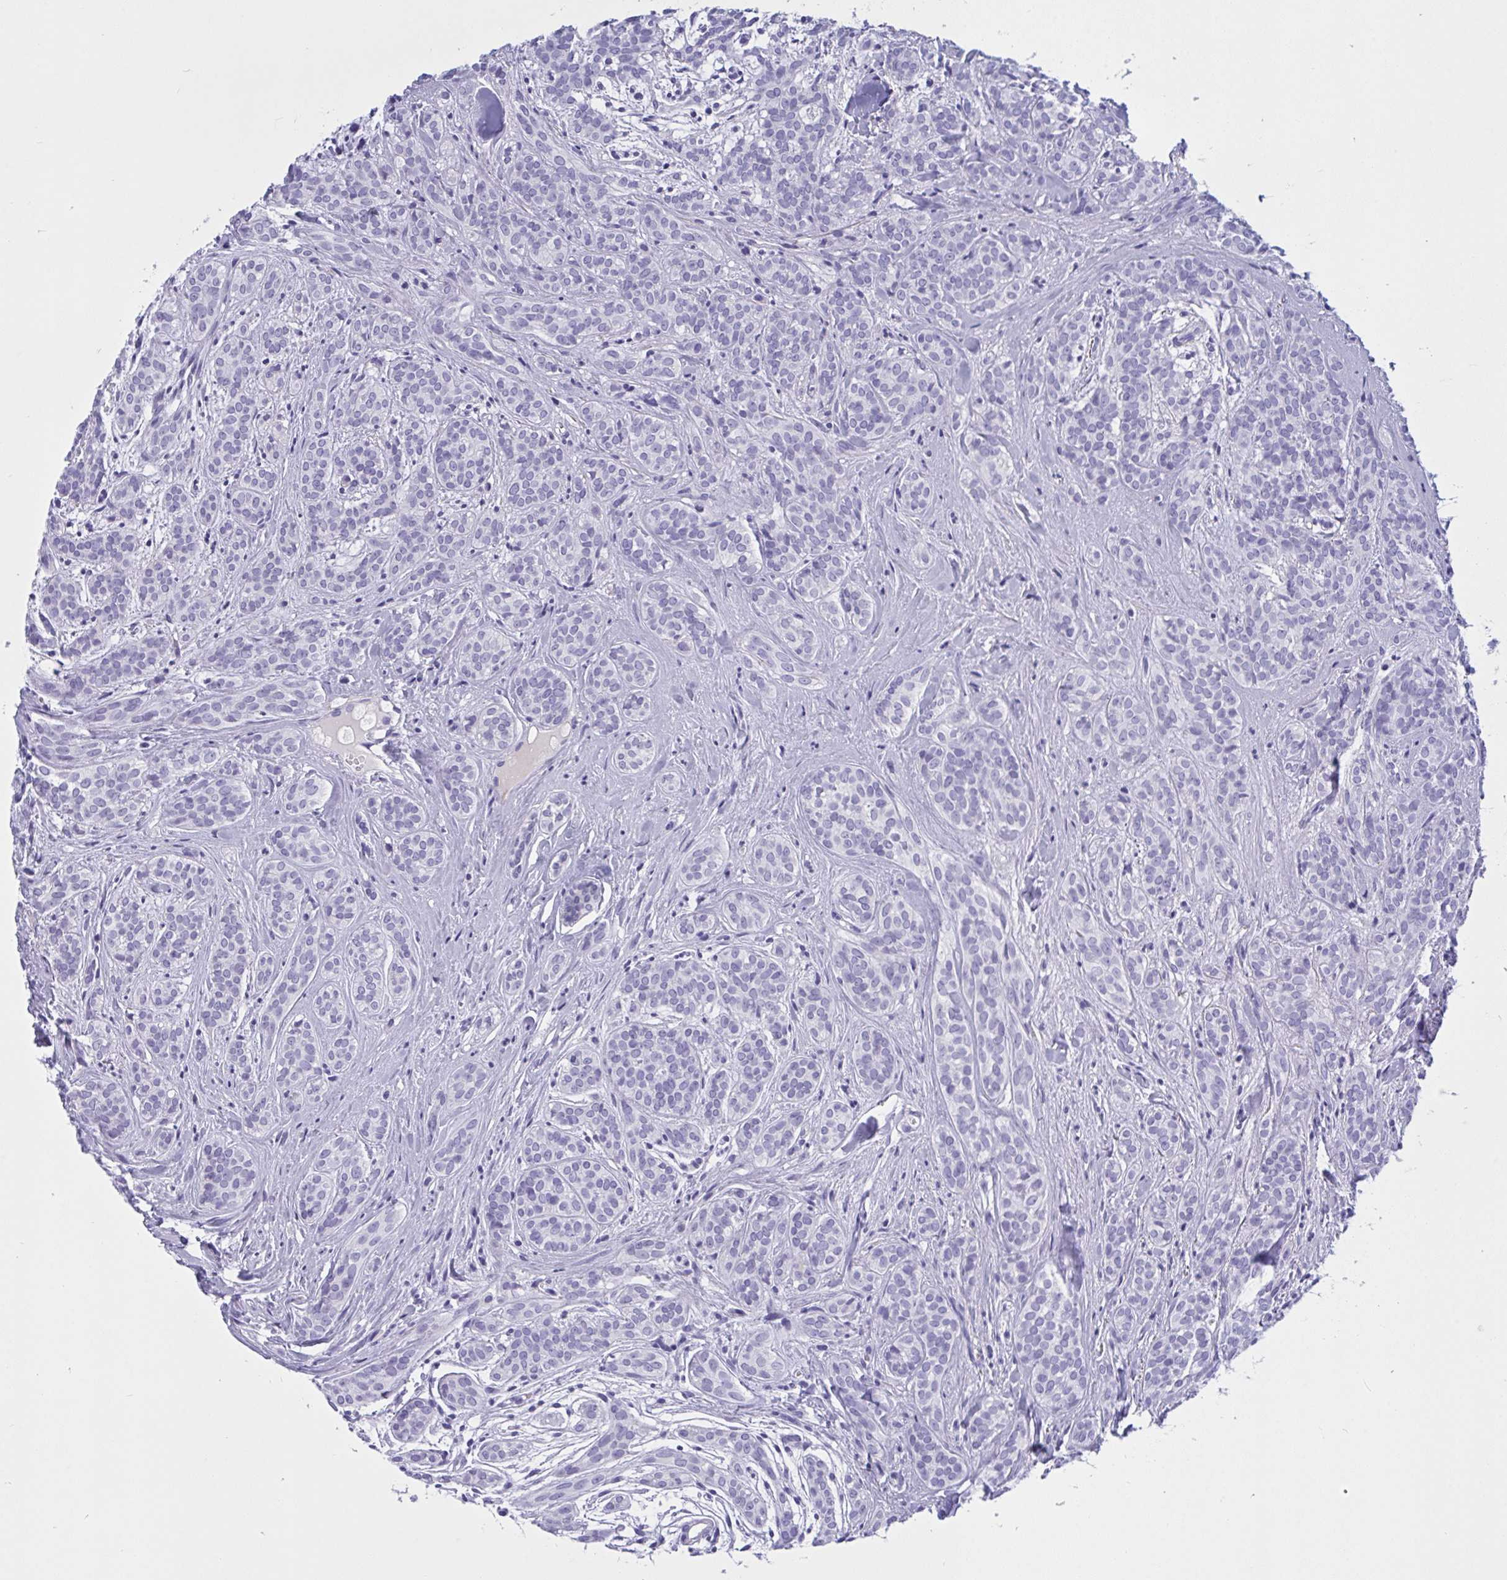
{"staining": {"intensity": "negative", "quantity": "none", "location": "none"}, "tissue": "head and neck cancer", "cell_type": "Tumor cells", "image_type": "cancer", "snomed": [{"axis": "morphology", "description": "Adenocarcinoma, NOS"}, {"axis": "topography", "description": "Head-Neck"}], "caption": "Immunohistochemical staining of head and neck cancer reveals no significant positivity in tumor cells. The staining is performed using DAB (3,3'-diaminobenzidine) brown chromogen with nuclei counter-stained in using hematoxylin.", "gene": "OXLD1", "patient": {"sex": "female", "age": 57}}